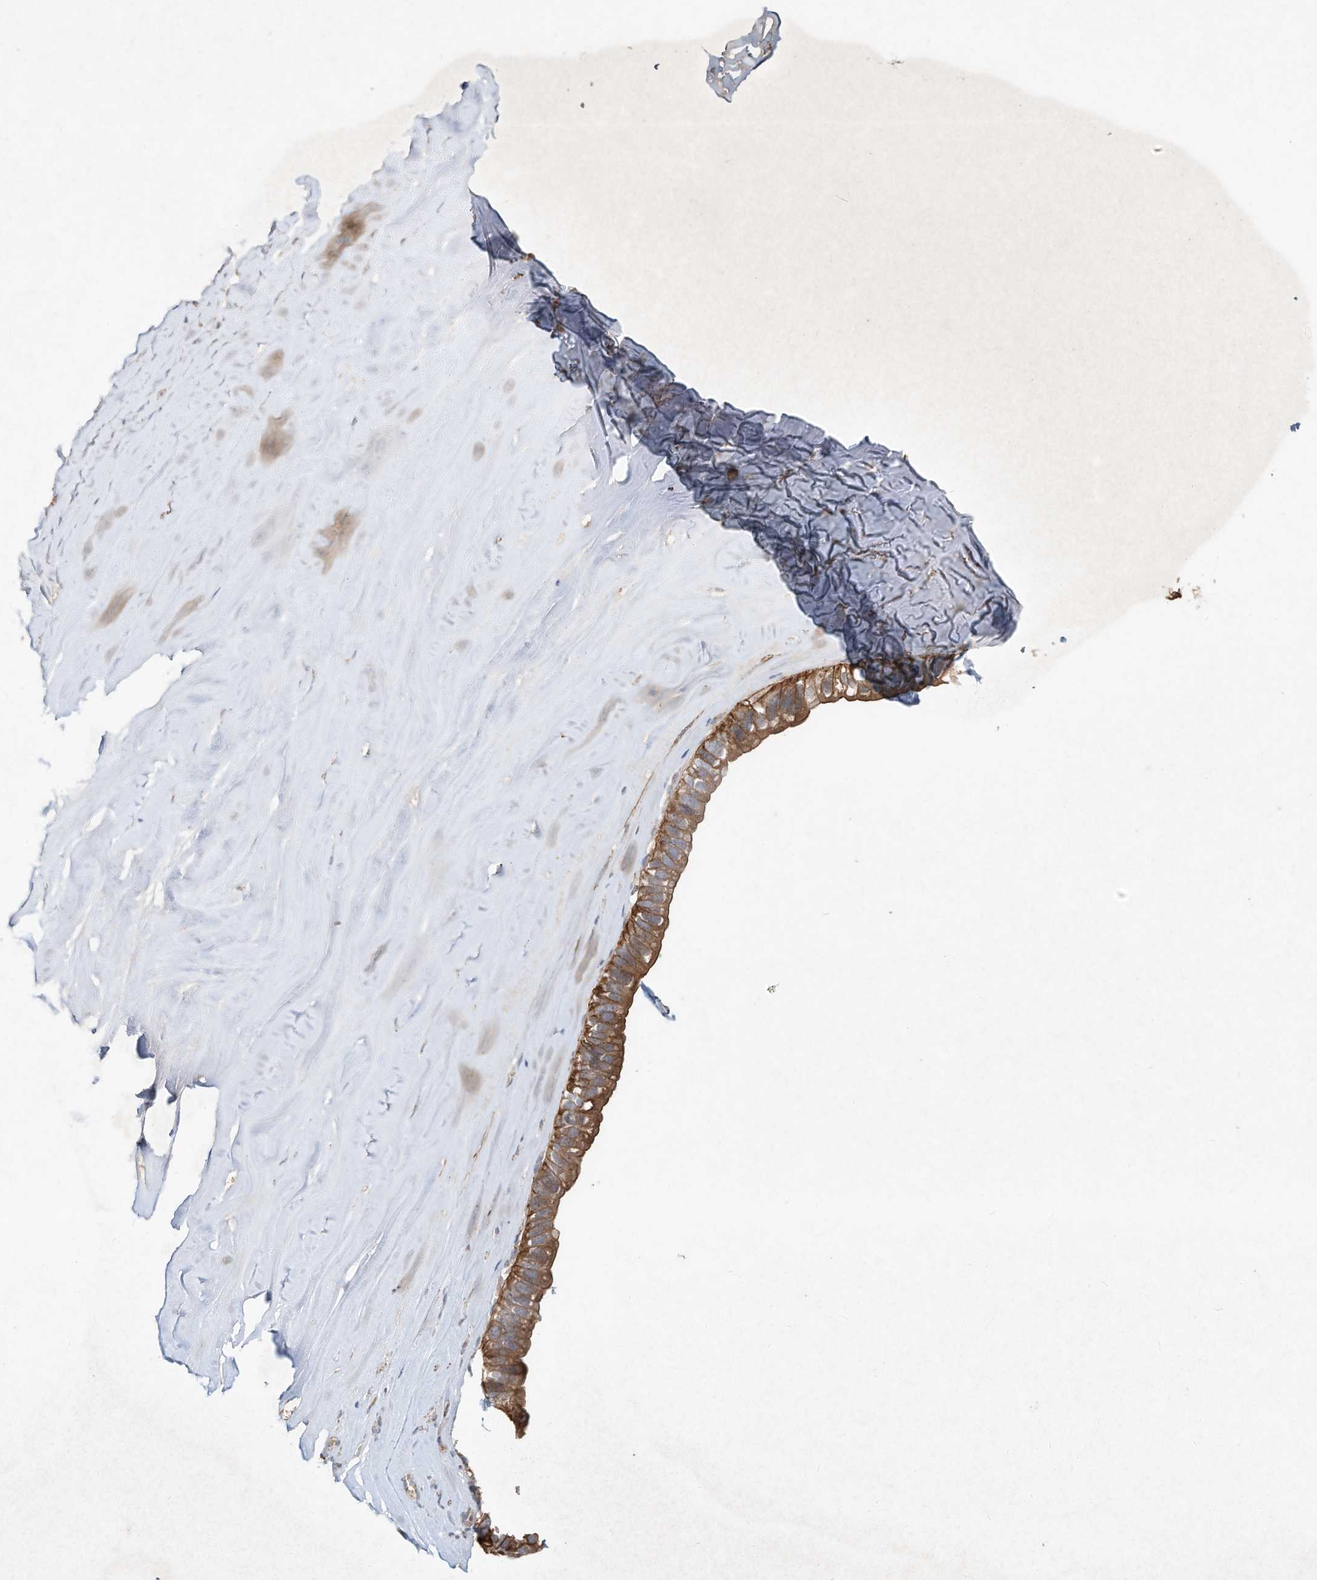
{"staining": {"intensity": "moderate", "quantity": ">75%", "location": "cytoplasmic/membranous"}, "tissue": "ovarian cancer", "cell_type": "Tumor cells", "image_type": "cancer", "snomed": [{"axis": "morphology", "description": "Cystadenocarcinoma, mucinous, NOS"}, {"axis": "topography", "description": "Ovary"}], "caption": "A histopathology image showing moderate cytoplasmic/membranous expression in approximately >75% of tumor cells in mucinous cystadenocarcinoma (ovarian), as visualized by brown immunohistochemical staining.", "gene": "HTR5A", "patient": {"sex": "female", "age": 61}}